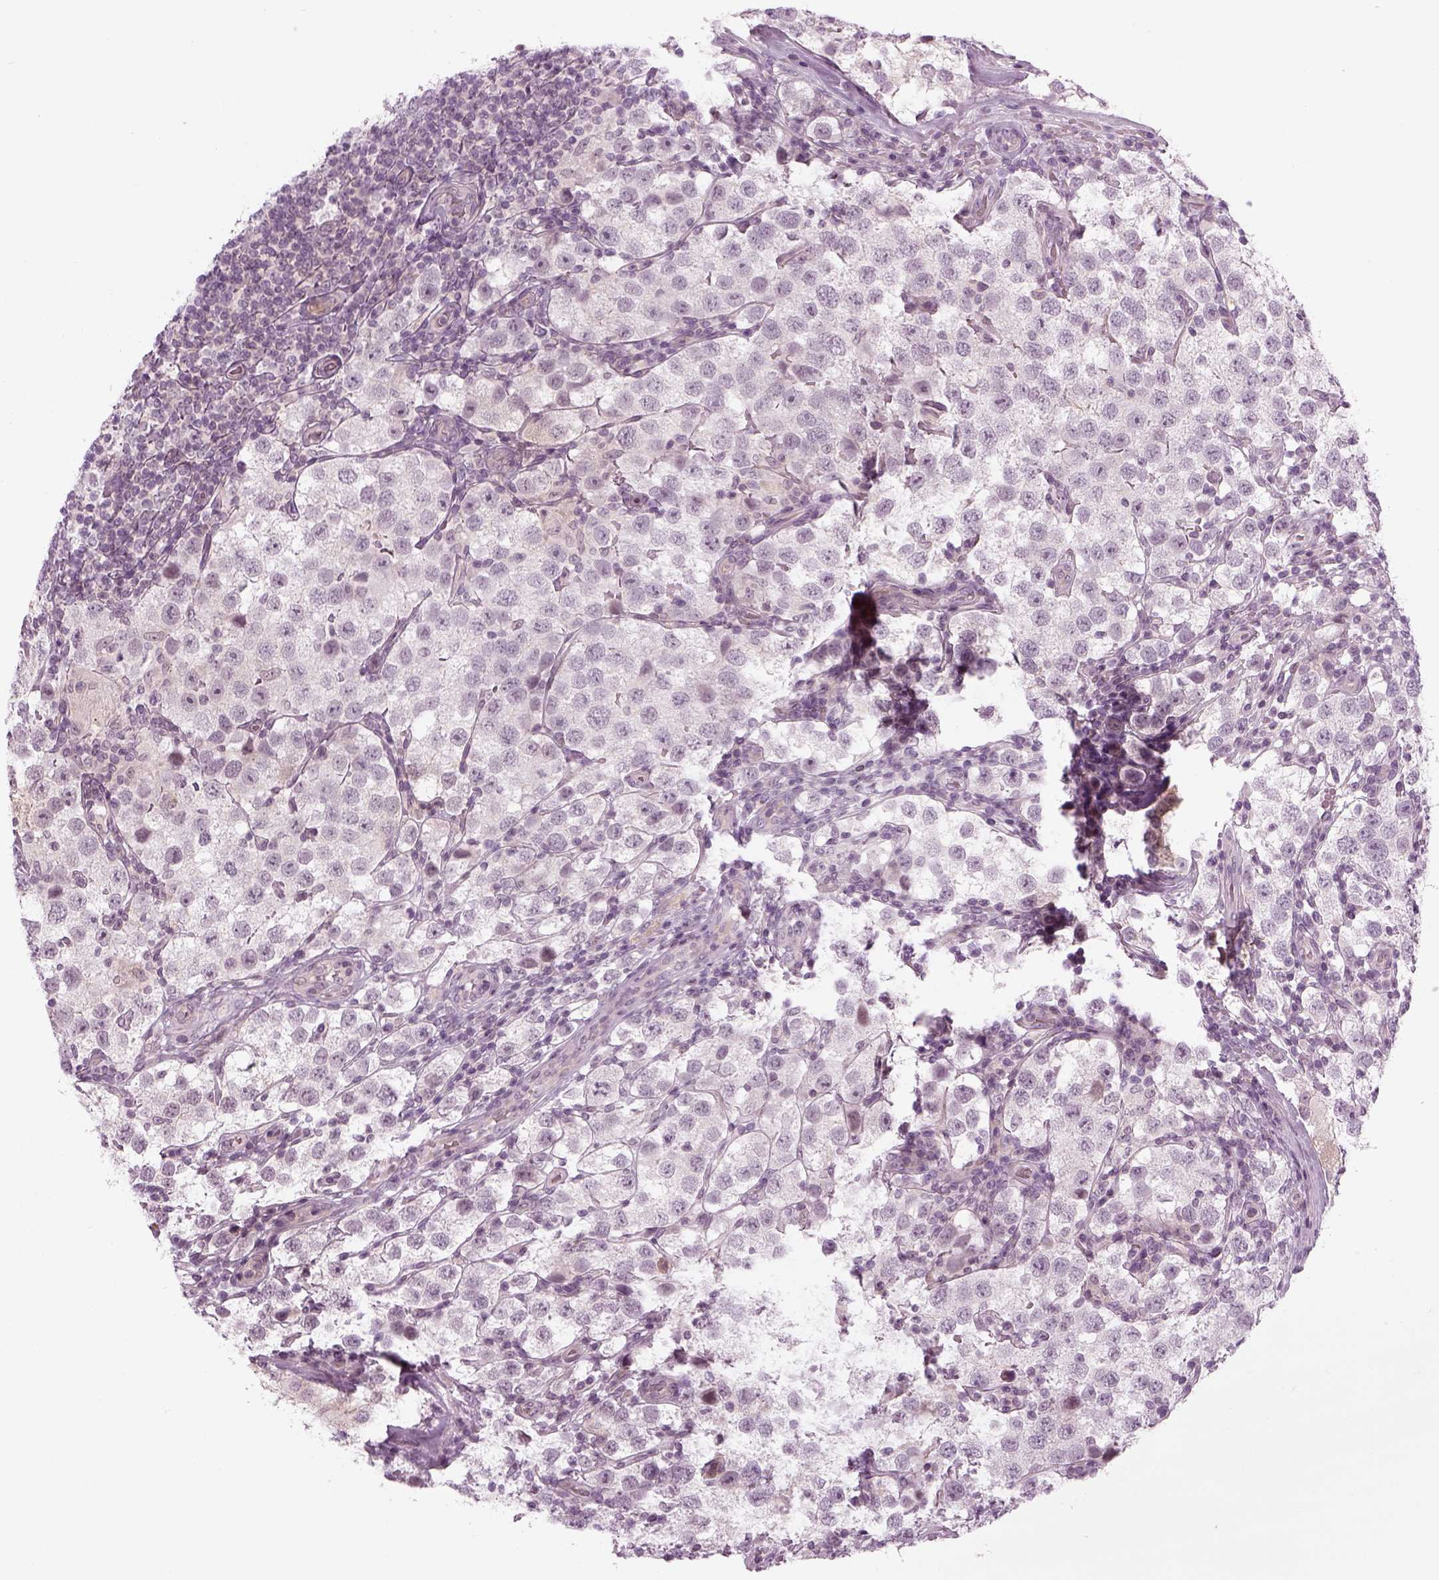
{"staining": {"intensity": "negative", "quantity": "none", "location": "none"}, "tissue": "testis cancer", "cell_type": "Tumor cells", "image_type": "cancer", "snomed": [{"axis": "morphology", "description": "Seminoma, NOS"}, {"axis": "topography", "description": "Testis"}], "caption": "The IHC image has no significant positivity in tumor cells of testis cancer (seminoma) tissue.", "gene": "LRRIQ3", "patient": {"sex": "male", "age": 37}}